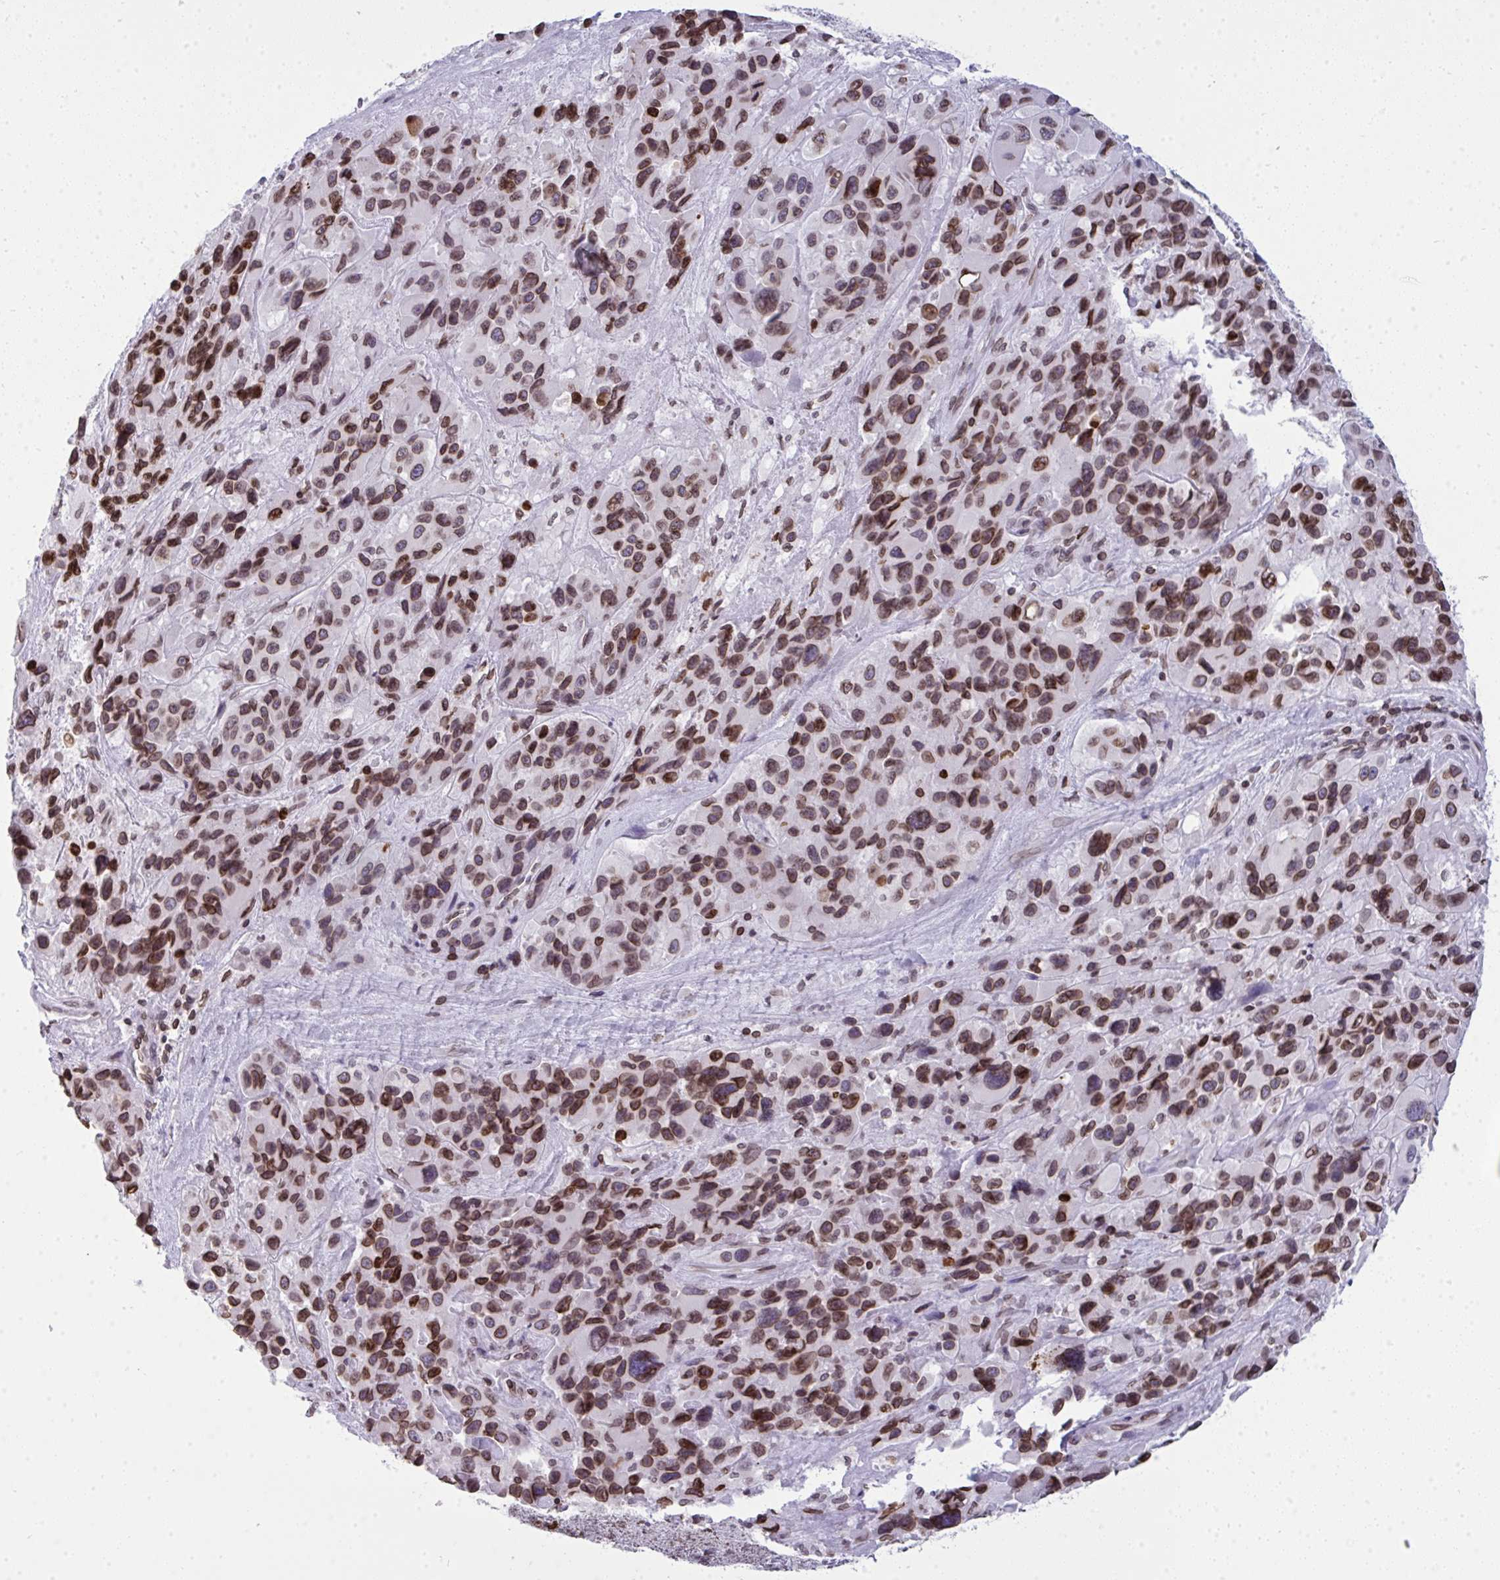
{"staining": {"intensity": "moderate", "quantity": ">75%", "location": "nuclear"}, "tissue": "melanoma", "cell_type": "Tumor cells", "image_type": "cancer", "snomed": [{"axis": "morphology", "description": "Malignant melanoma, Metastatic site"}, {"axis": "topography", "description": "Lymph node"}], "caption": "Protein expression analysis of human melanoma reveals moderate nuclear positivity in about >75% of tumor cells.", "gene": "LMNB2", "patient": {"sex": "female", "age": 65}}